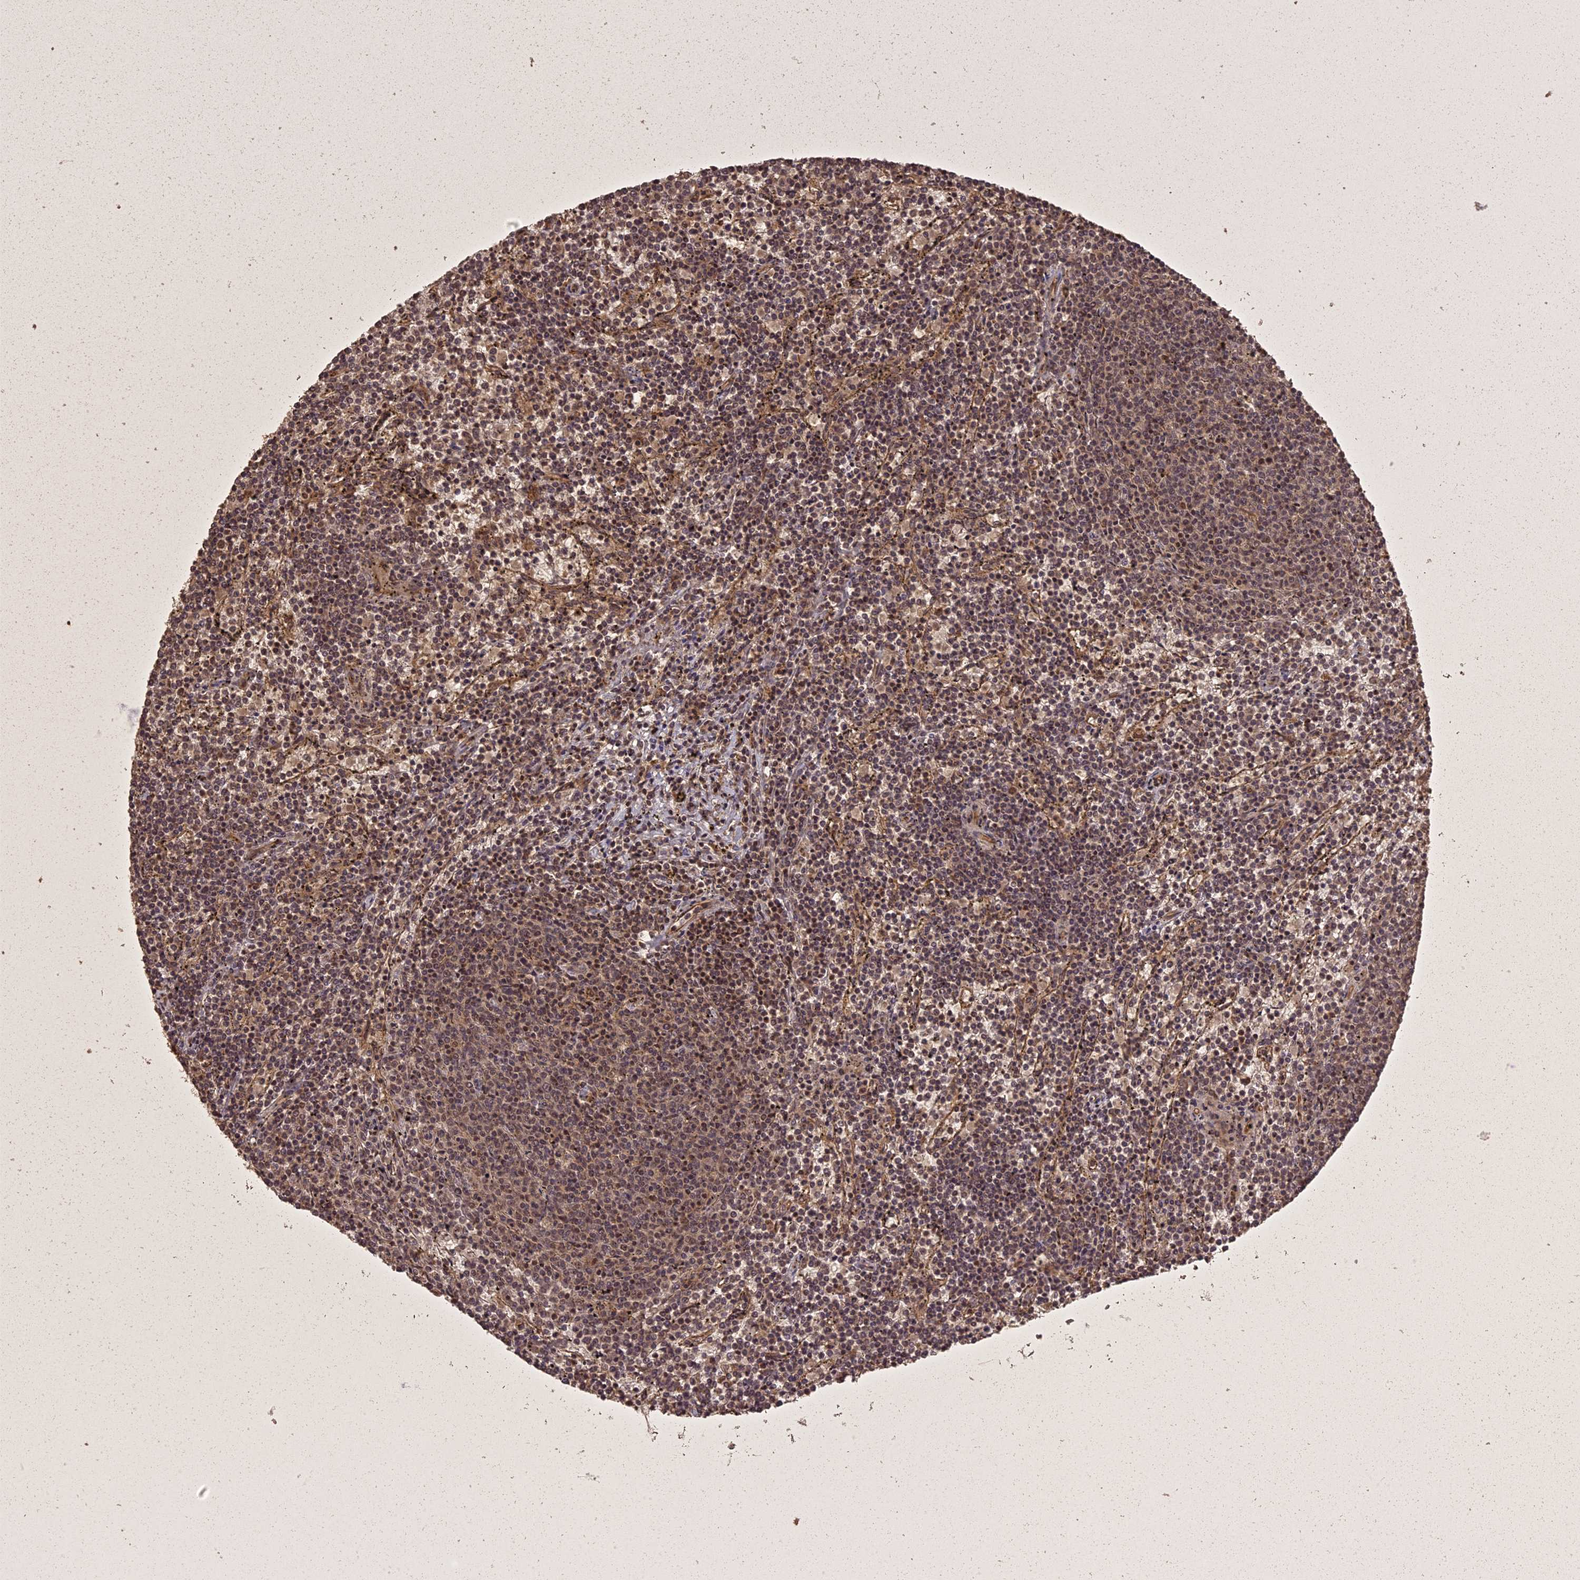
{"staining": {"intensity": "moderate", "quantity": "25%-75%", "location": "cytoplasmic/membranous,nuclear"}, "tissue": "lymphoma", "cell_type": "Tumor cells", "image_type": "cancer", "snomed": [{"axis": "morphology", "description": "Malignant lymphoma, non-Hodgkin's type, Low grade"}, {"axis": "topography", "description": "Spleen"}], "caption": "IHC image of neoplastic tissue: human lymphoma stained using IHC displays medium levels of moderate protein expression localized specifically in the cytoplasmic/membranous and nuclear of tumor cells, appearing as a cytoplasmic/membranous and nuclear brown color.", "gene": "ING5", "patient": {"sex": "female", "age": 50}}